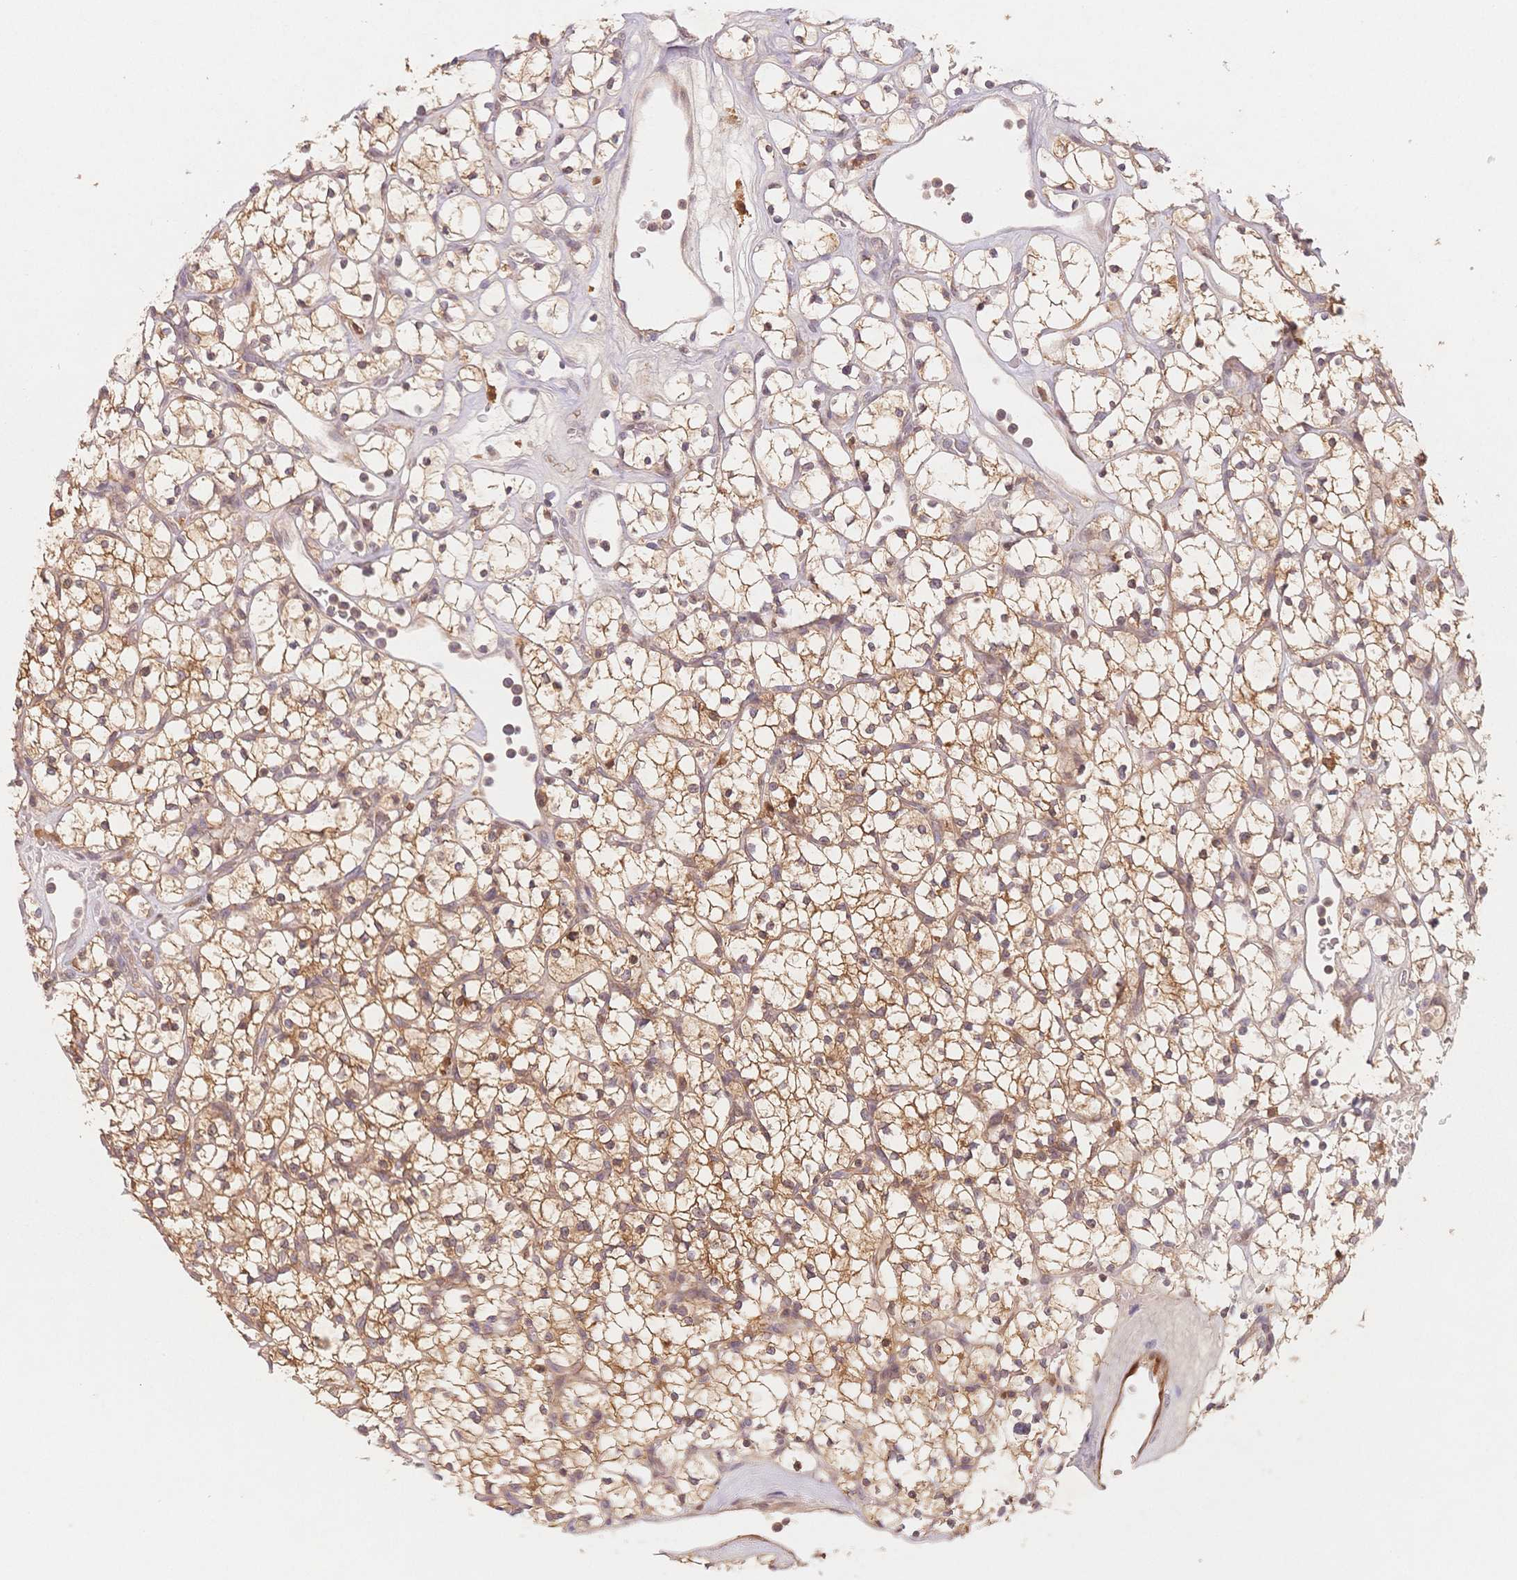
{"staining": {"intensity": "moderate", "quantity": "25%-75%", "location": "cytoplasmic/membranous"}, "tissue": "renal cancer", "cell_type": "Tumor cells", "image_type": "cancer", "snomed": [{"axis": "morphology", "description": "Adenocarcinoma, NOS"}, {"axis": "topography", "description": "Kidney"}], "caption": "High-magnification brightfield microscopy of adenocarcinoma (renal) stained with DAB (3,3'-diaminobenzidine) (brown) and counterstained with hematoxylin (blue). tumor cells exhibit moderate cytoplasmic/membranous expression is seen in about25%-75% of cells.", "gene": "C12orf75", "patient": {"sex": "female", "age": 64}}